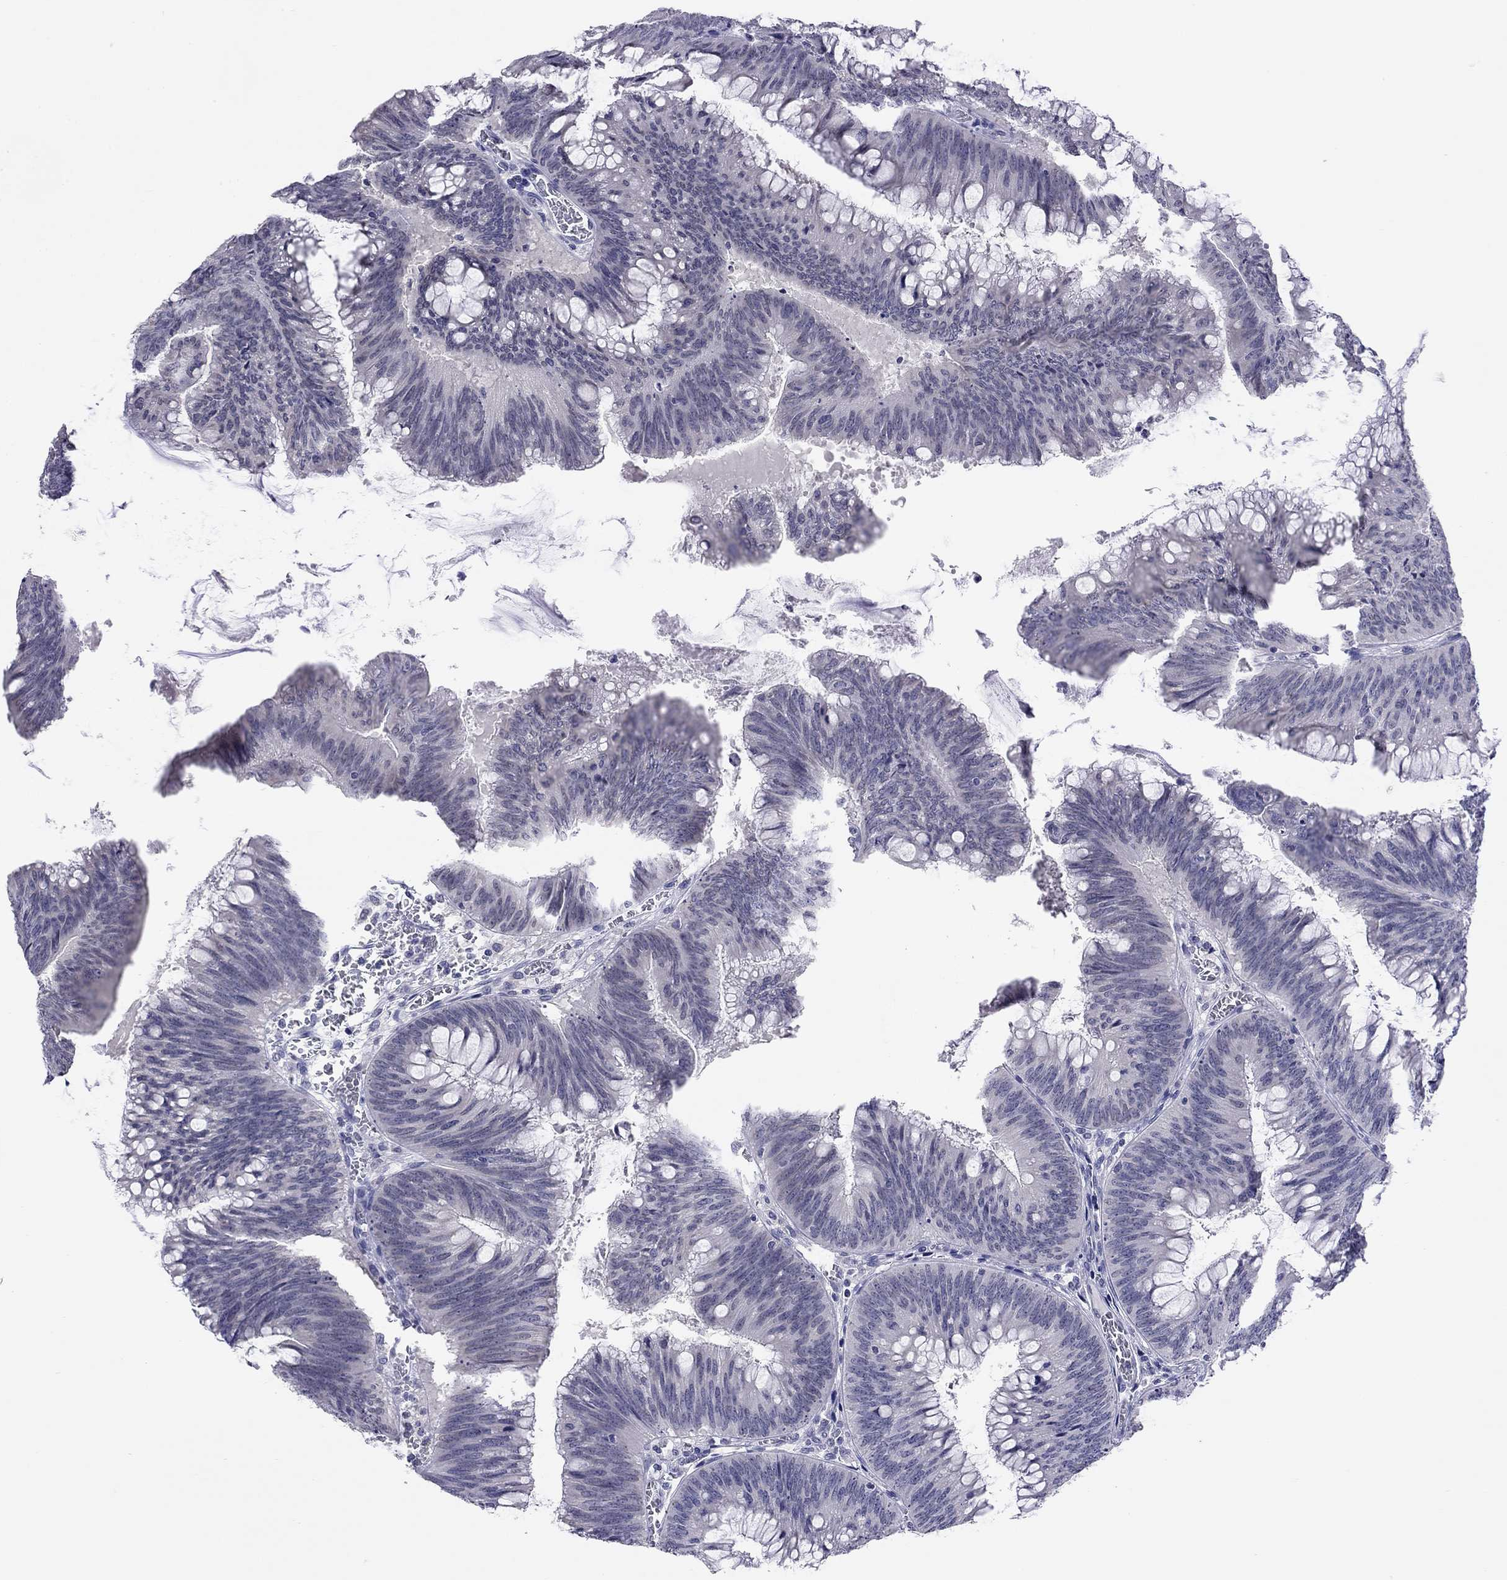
{"staining": {"intensity": "negative", "quantity": "none", "location": "none"}, "tissue": "colorectal cancer", "cell_type": "Tumor cells", "image_type": "cancer", "snomed": [{"axis": "morphology", "description": "Adenocarcinoma, NOS"}, {"axis": "topography", "description": "Rectum"}], "caption": "Immunohistochemistry micrograph of neoplastic tissue: adenocarcinoma (colorectal) stained with DAB (3,3'-diaminobenzidine) exhibits no significant protein expression in tumor cells. (DAB (3,3'-diaminobenzidine) immunohistochemistry (IHC), high magnification).", "gene": "ARMC12", "patient": {"sex": "female", "age": 72}}